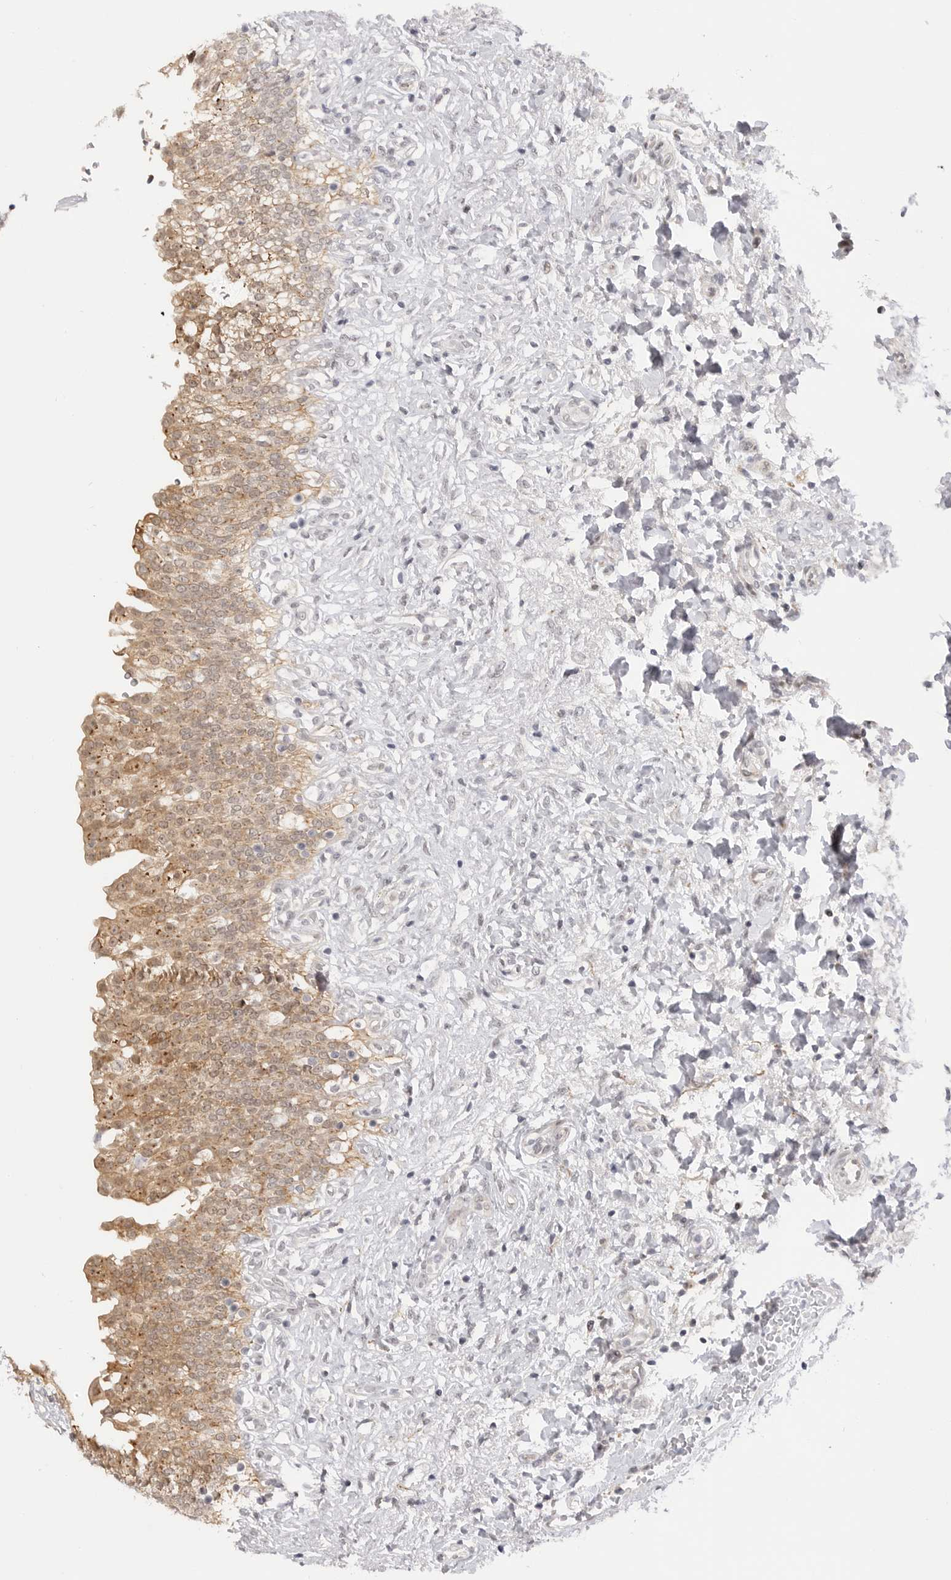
{"staining": {"intensity": "moderate", "quantity": ">75%", "location": "cytoplasmic/membranous"}, "tissue": "urinary bladder", "cell_type": "Urothelial cells", "image_type": "normal", "snomed": [{"axis": "morphology", "description": "Urothelial carcinoma, High grade"}, {"axis": "topography", "description": "Urinary bladder"}], "caption": "Immunohistochemical staining of unremarkable urinary bladder demonstrates >75% levels of moderate cytoplasmic/membranous protein positivity in about >75% of urothelial cells. The protein of interest is shown in brown color, while the nuclei are stained blue.", "gene": "GGT6", "patient": {"sex": "male", "age": 46}}